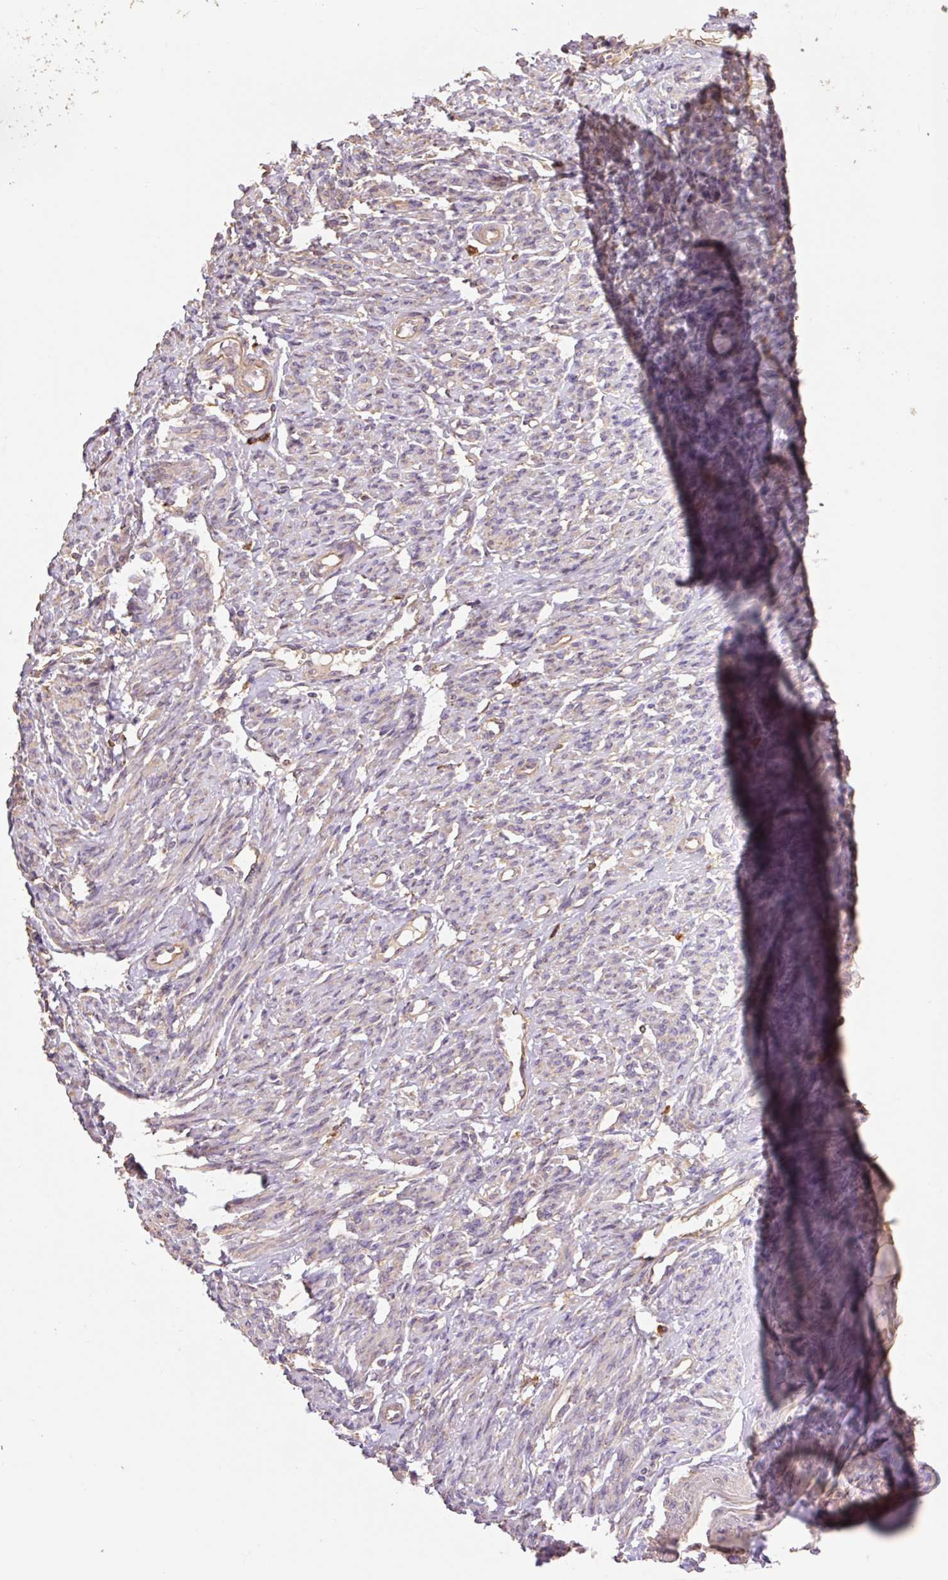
{"staining": {"intensity": "weak", "quantity": "<25%", "location": "cytoplasmic/membranous"}, "tissue": "smooth muscle", "cell_type": "Smooth muscle cells", "image_type": "normal", "snomed": [{"axis": "morphology", "description": "Normal tissue, NOS"}, {"axis": "topography", "description": "Smooth muscle"}], "caption": "An image of smooth muscle stained for a protein exhibits no brown staining in smooth muscle cells.", "gene": "DESI1", "patient": {"sex": "female", "age": 65}}